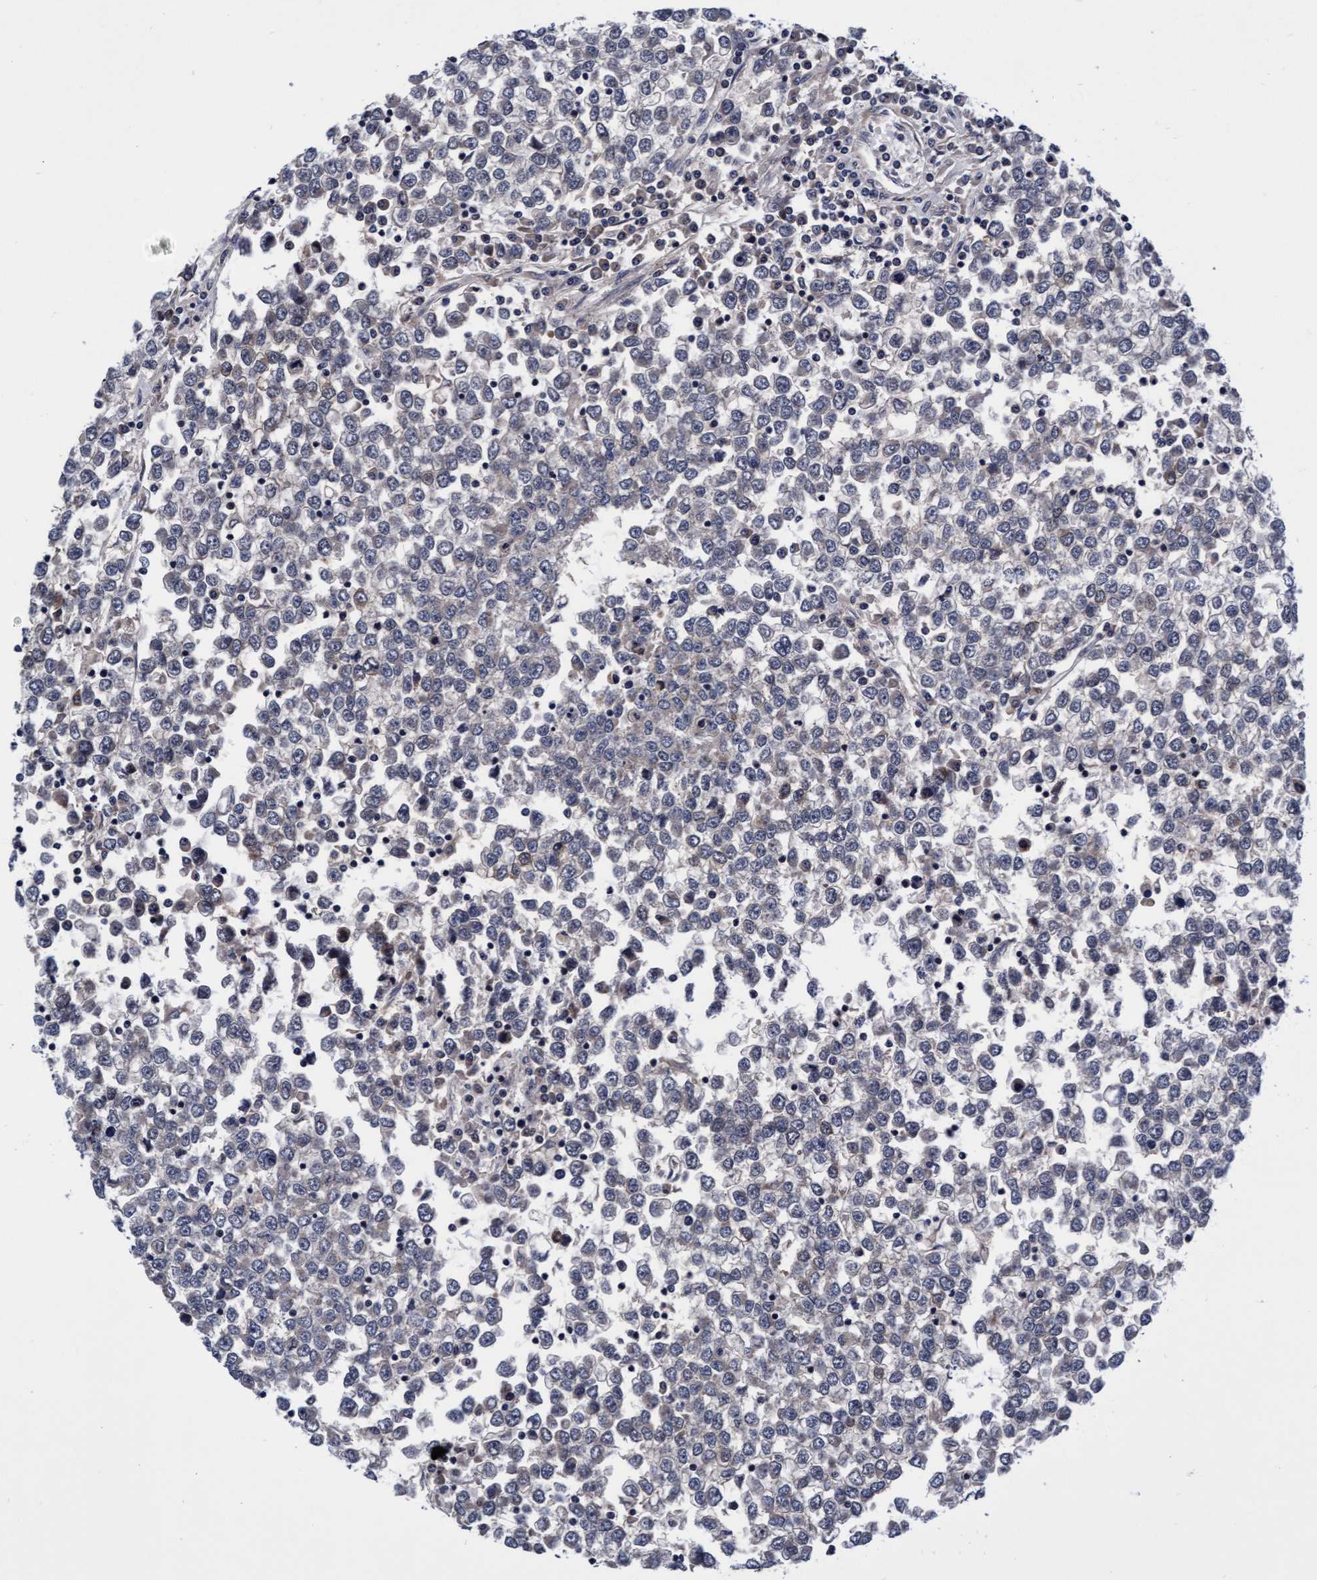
{"staining": {"intensity": "negative", "quantity": "none", "location": "none"}, "tissue": "testis cancer", "cell_type": "Tumor cells", "image_type": "cancer", "snomed": [{"axis": "morphology", "description": "Seminoma, NOS"}, {"axis": "topography", "description": "Testis"}], "caption": "Immunohistochemistry (IHC) histopathology image of neoplastic tissue: testis seminoma stained with DAB (3,3'-diaminobenzidine) shows no significant protein positivity in tumor cells. (Brightfield microscopy of DAB immunohistochemistry (IHC) at high magnification).", "gene": "EFCAB13", "patient": {"sex": "male", "age": 65}}